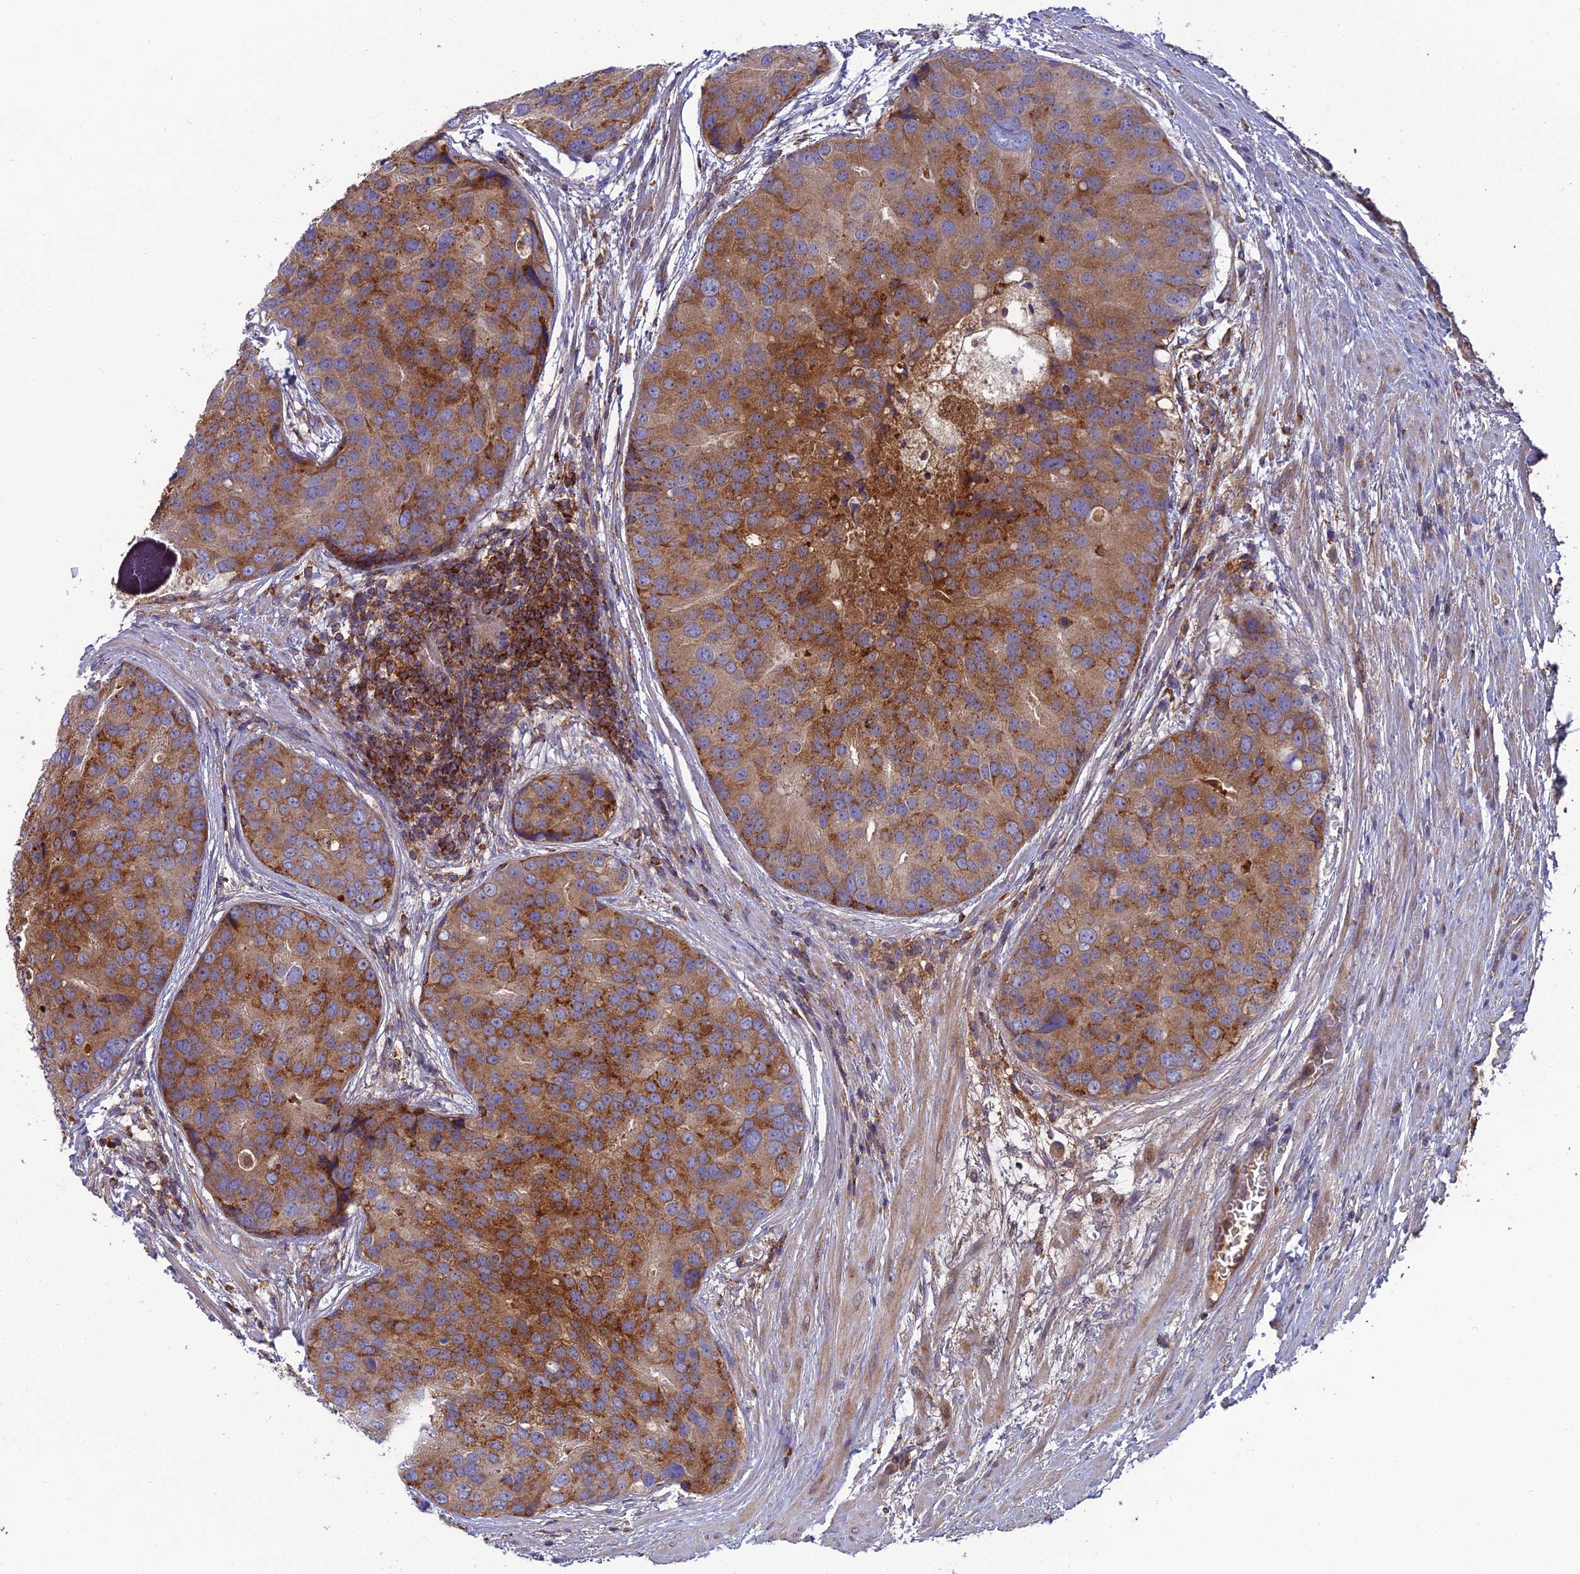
{"staining": {"intensity": "strong", "quantity": ">75%", "location": "cytoplasmic/membranous"}, "tissue": "prostate cancer", "cell_type": "Tumor cells", "image_type": "cancer", "snomed": [{"axis": "morphology", "description": "Adenocarcinoma, High grade"}, {"axis": "topography", "description": "Prostate"}], "caption": "Adenocarcinoma (high-grade) (prostate) stained with IHC shows strong cytoplasmic/membranous staining in approximately >75% of tumor cells.", "gene": "LNPEP", "patient": {"sex": "male", "age": 62}}